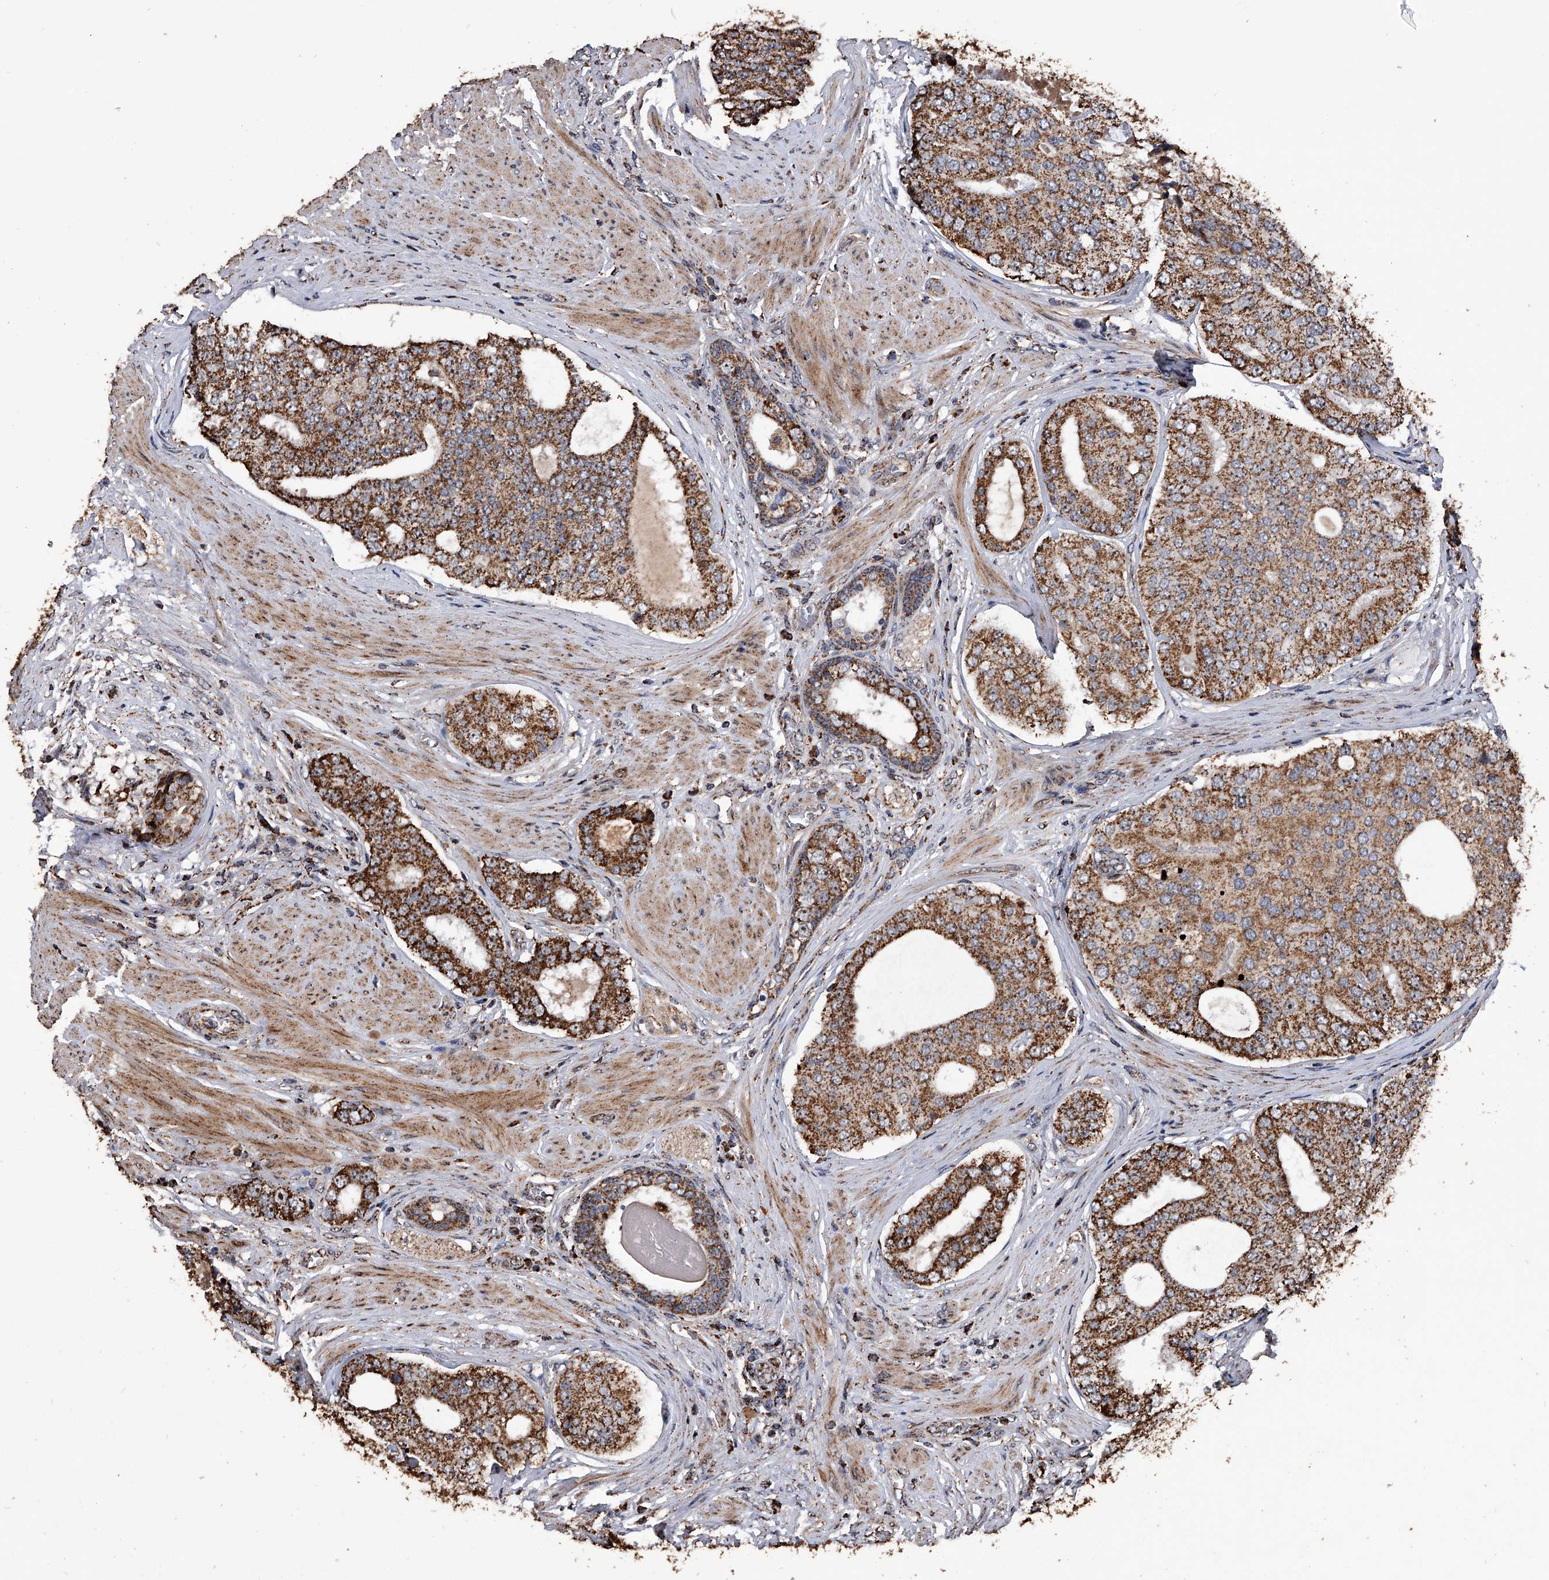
{"staining": {"intensity": "strong", "quantity": ">75%", "location": "cytoplasmic/membranous"}, "tissue": "prostate cancer", "cell_type": "Tumor cells", "image_type": "cancer", "snomed": [{"axis": "morphology", "description": "Adenocarcinoma, High grade"}, {"axis": "topography", "description": "Prostate"}], "caption": "Immunohistochemistry (IHC) staining of prostate adenocarcinoma (high-grade), which shows high levels of strong cytoplasmic/membranous expression in about >75% of tumor cells indicating strong cytoplasmic/membranous protein positivity. The staining was performed using DAB (brown) for protein detection and nuclei were counterstained in hematoxylin (blue).", "gene": "SMPDL3A", "patient": {"sex": "male", "age": 56}}